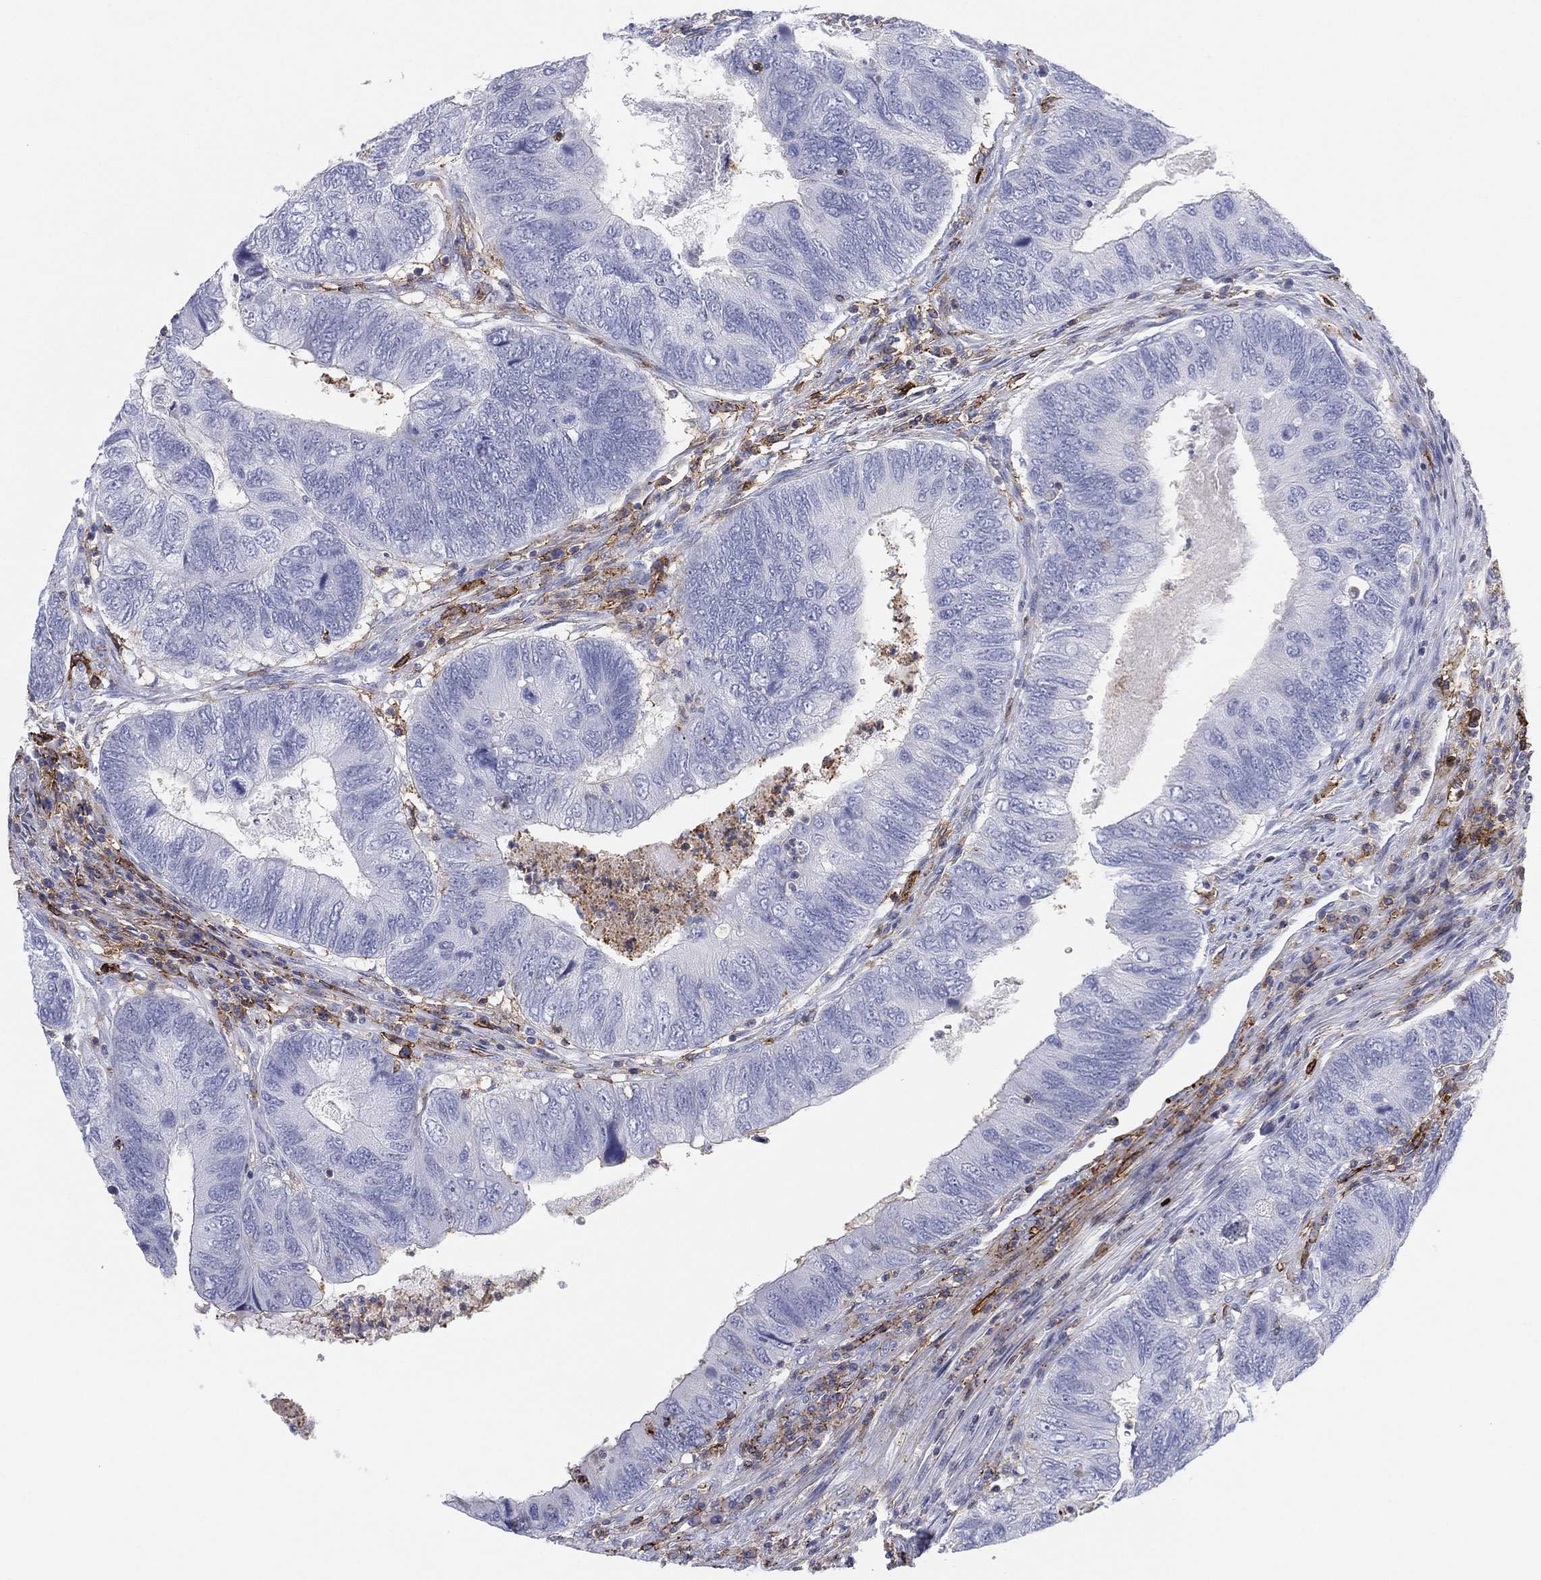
{"staining": {"intensity": "negative", "quantity": "none", "location": "none"}, "tissue": "colorectal cancer", "cell_type": "Tumor cells", "image_type": "cancer", "snomed": [{"axis": "morphology", "description": "Adenocarcinoma, NOS"}, {"axis": "topography", "description": "Colon"}], "caption": "Immunohistochemistry (IHC) image of human colorectal adenocarcinoma stained for a protein (brown), which exhibits no expression in tumor cells. (Stains: DAB immunohistochemistry with hematoxylin counter stain, Microscopy: brightfield microscopy at high magnification).", "gene": "SELPLG", "patient": {"sex": "female", "age": 67}}